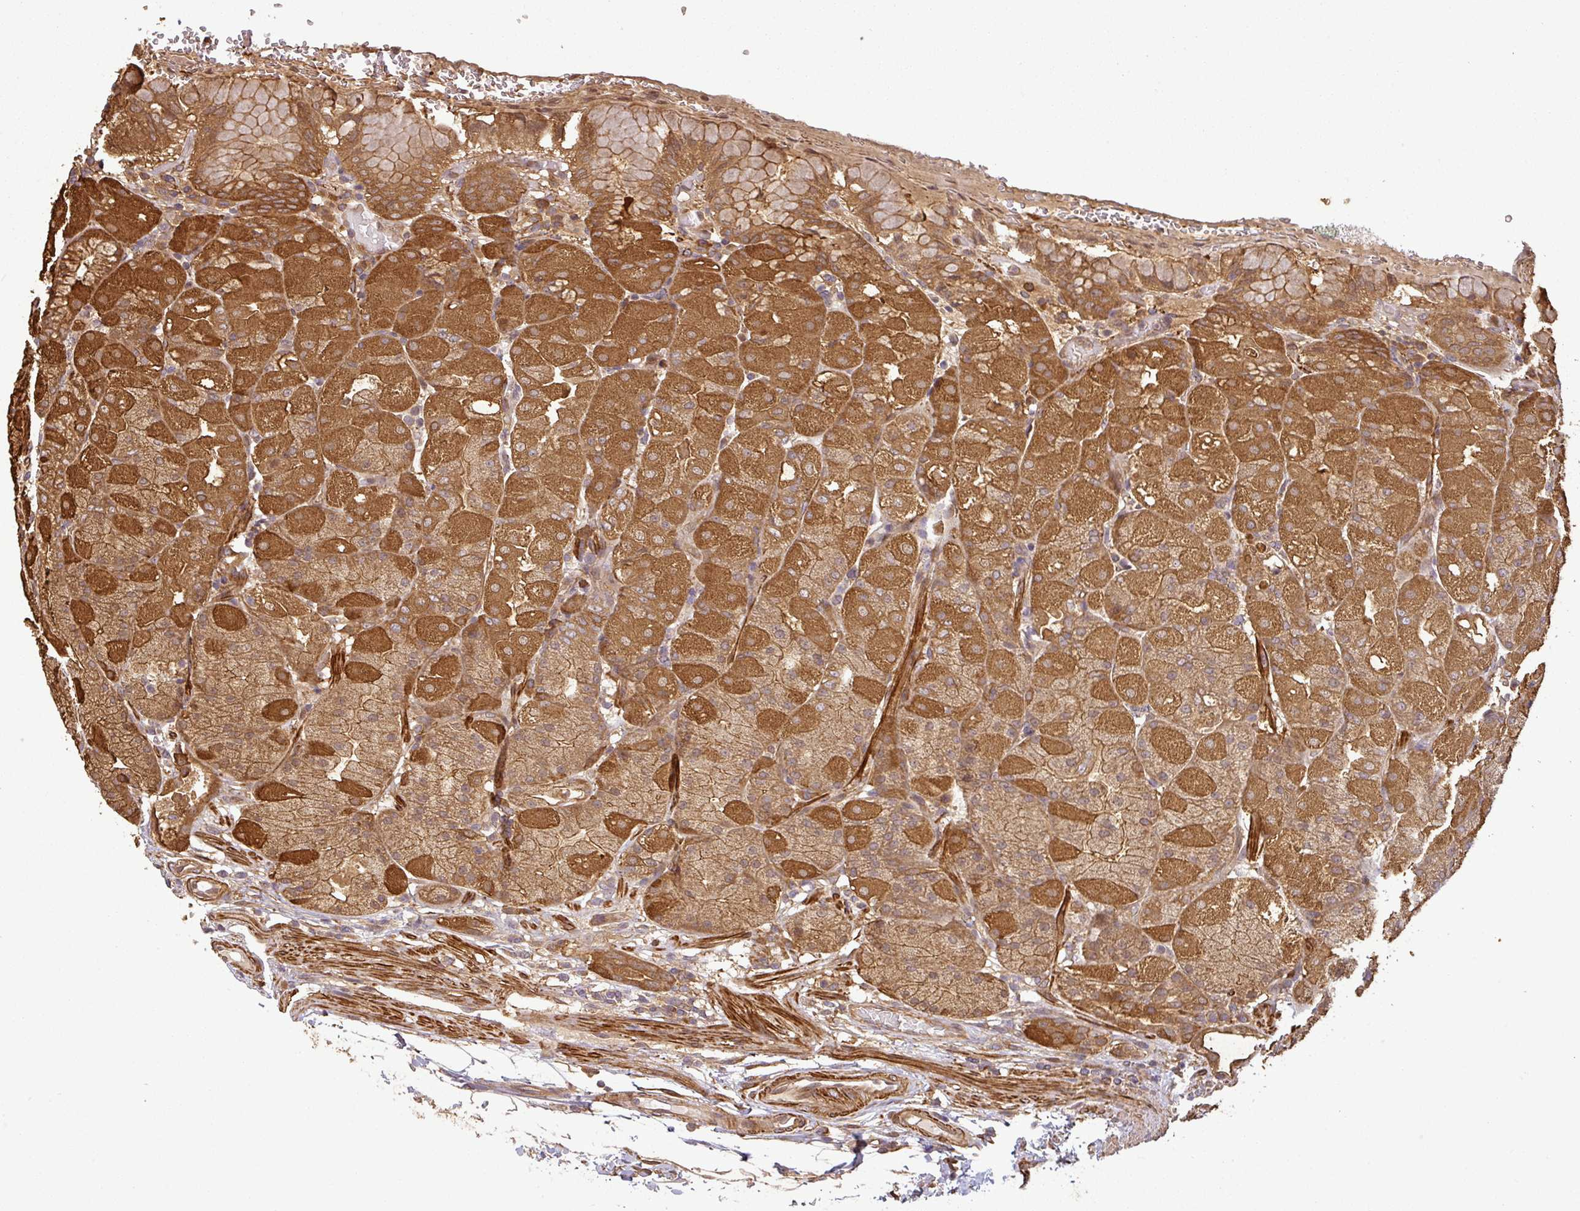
{"staining": {"intensity": "strong", "quantity": "25%-75%", "location": "cytoplasmic/membranous"}, "tissue": "stomach", "cell_type": "Glandular cells", "image_type": "normal", "snomed": [{"axis": "morphology", "description": "Normal tissue, NOS"}, {"axis": "topography", "description": "Stomach, upper"}, {"axis": "topography", "description": "Stomach, lower"}], "caption": "Stomach stained for a protein displays strong cytoplasmic/membranous positivity in glandular cells.", "gene": "MAP3K6", "patient": {"sex": "male", "age": 62}}